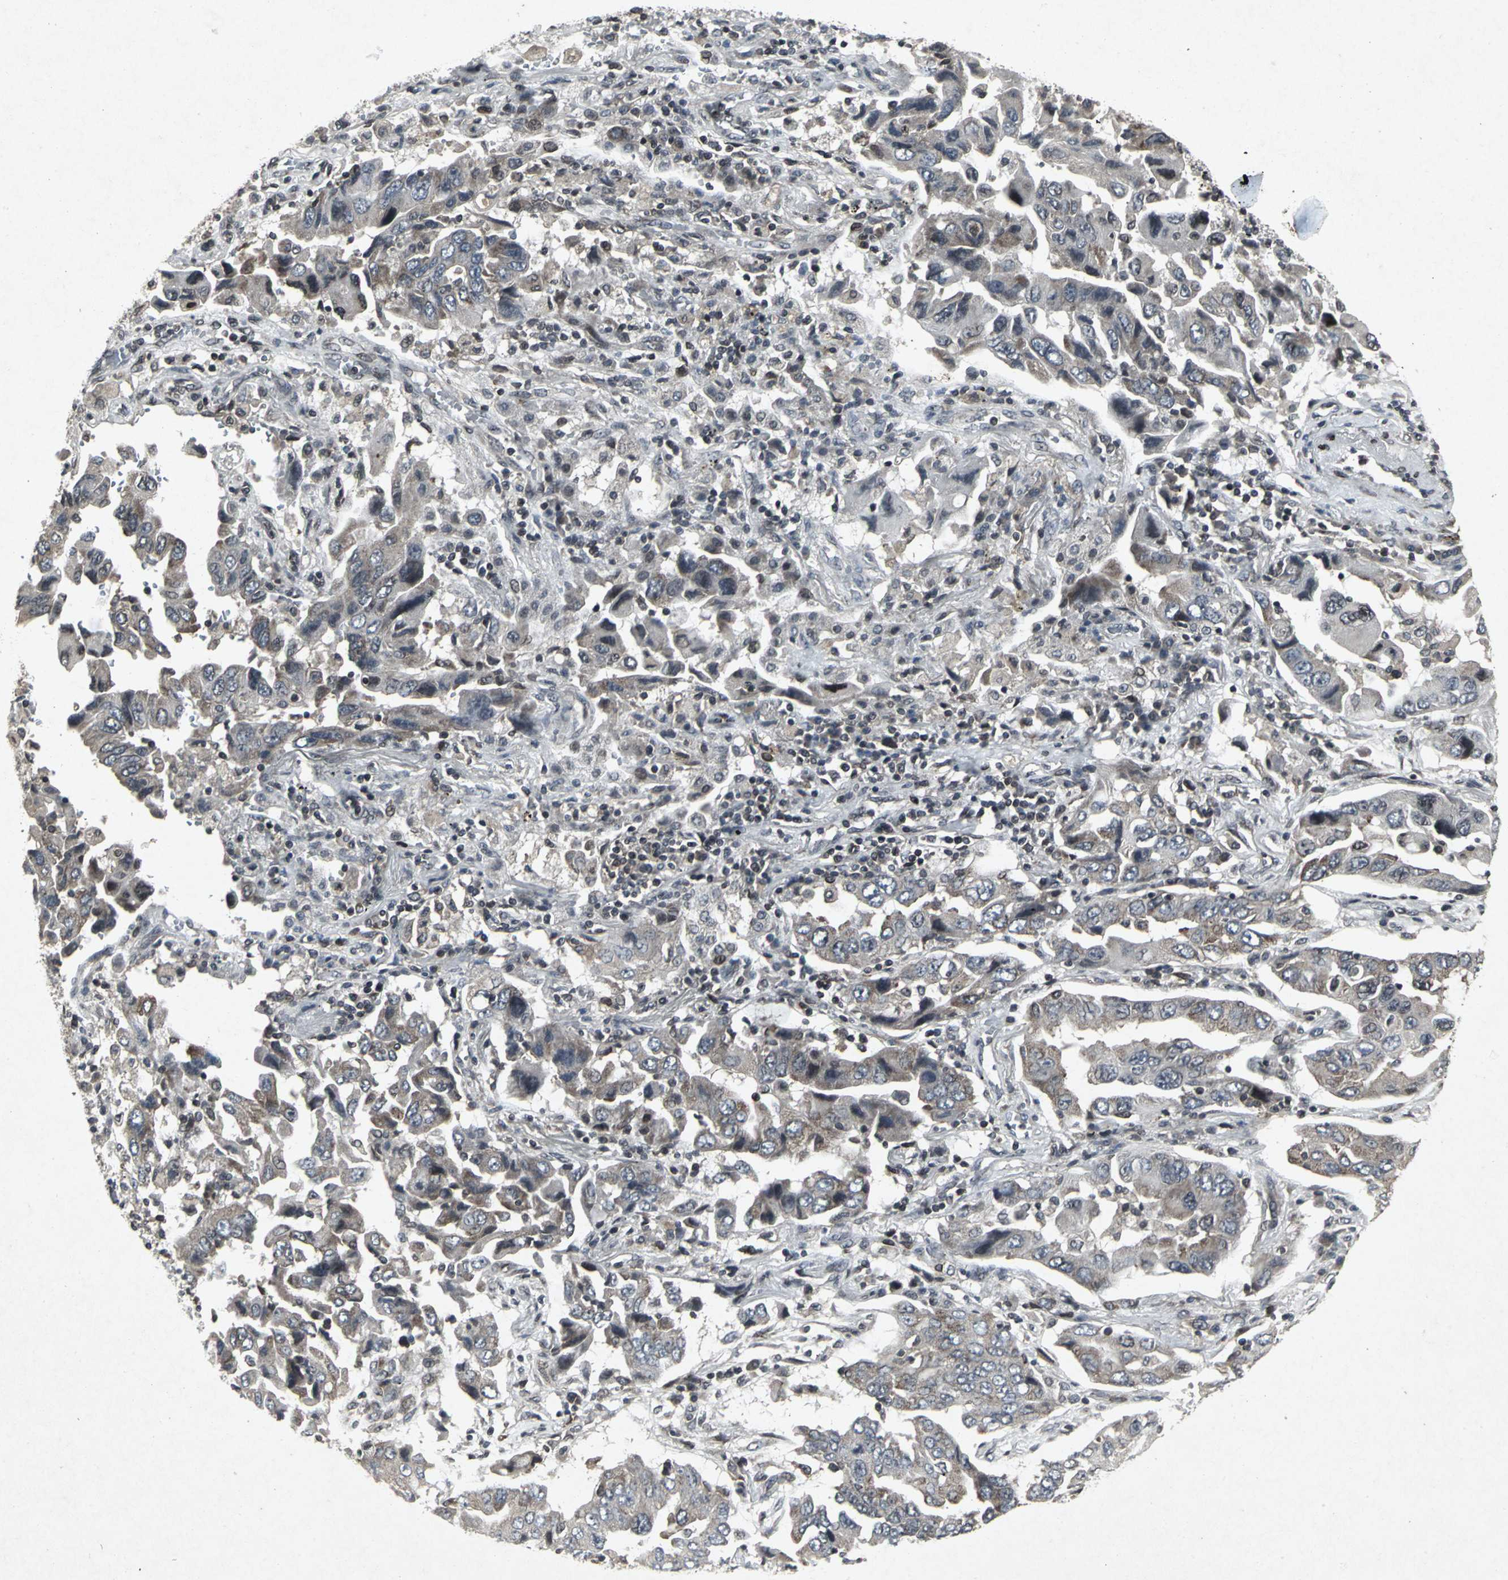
{"staining": {"intensity": "moderate", "quantity": "<25%", "location": "cytoplasmic/membranous,nuclear"}, "tissue": "lung cancer", "cell_type": "Tumor cells", "image_type": "cancer", "snomed": [{"axis": "morphology", "description": "Adenocarcinoma, NOS"}, {"axis": "topography", "description": "Lung"}], "caption": "This is a photomicrograph of immunohistochemistry (IHC) staining of adenocarcinoma (lung), which shows moderate positivity in the cytoplasmic/membranous and nuclear of tumor cells.", "gene": "SH2B3", "patient": {"sex": "female", "age": 65}}